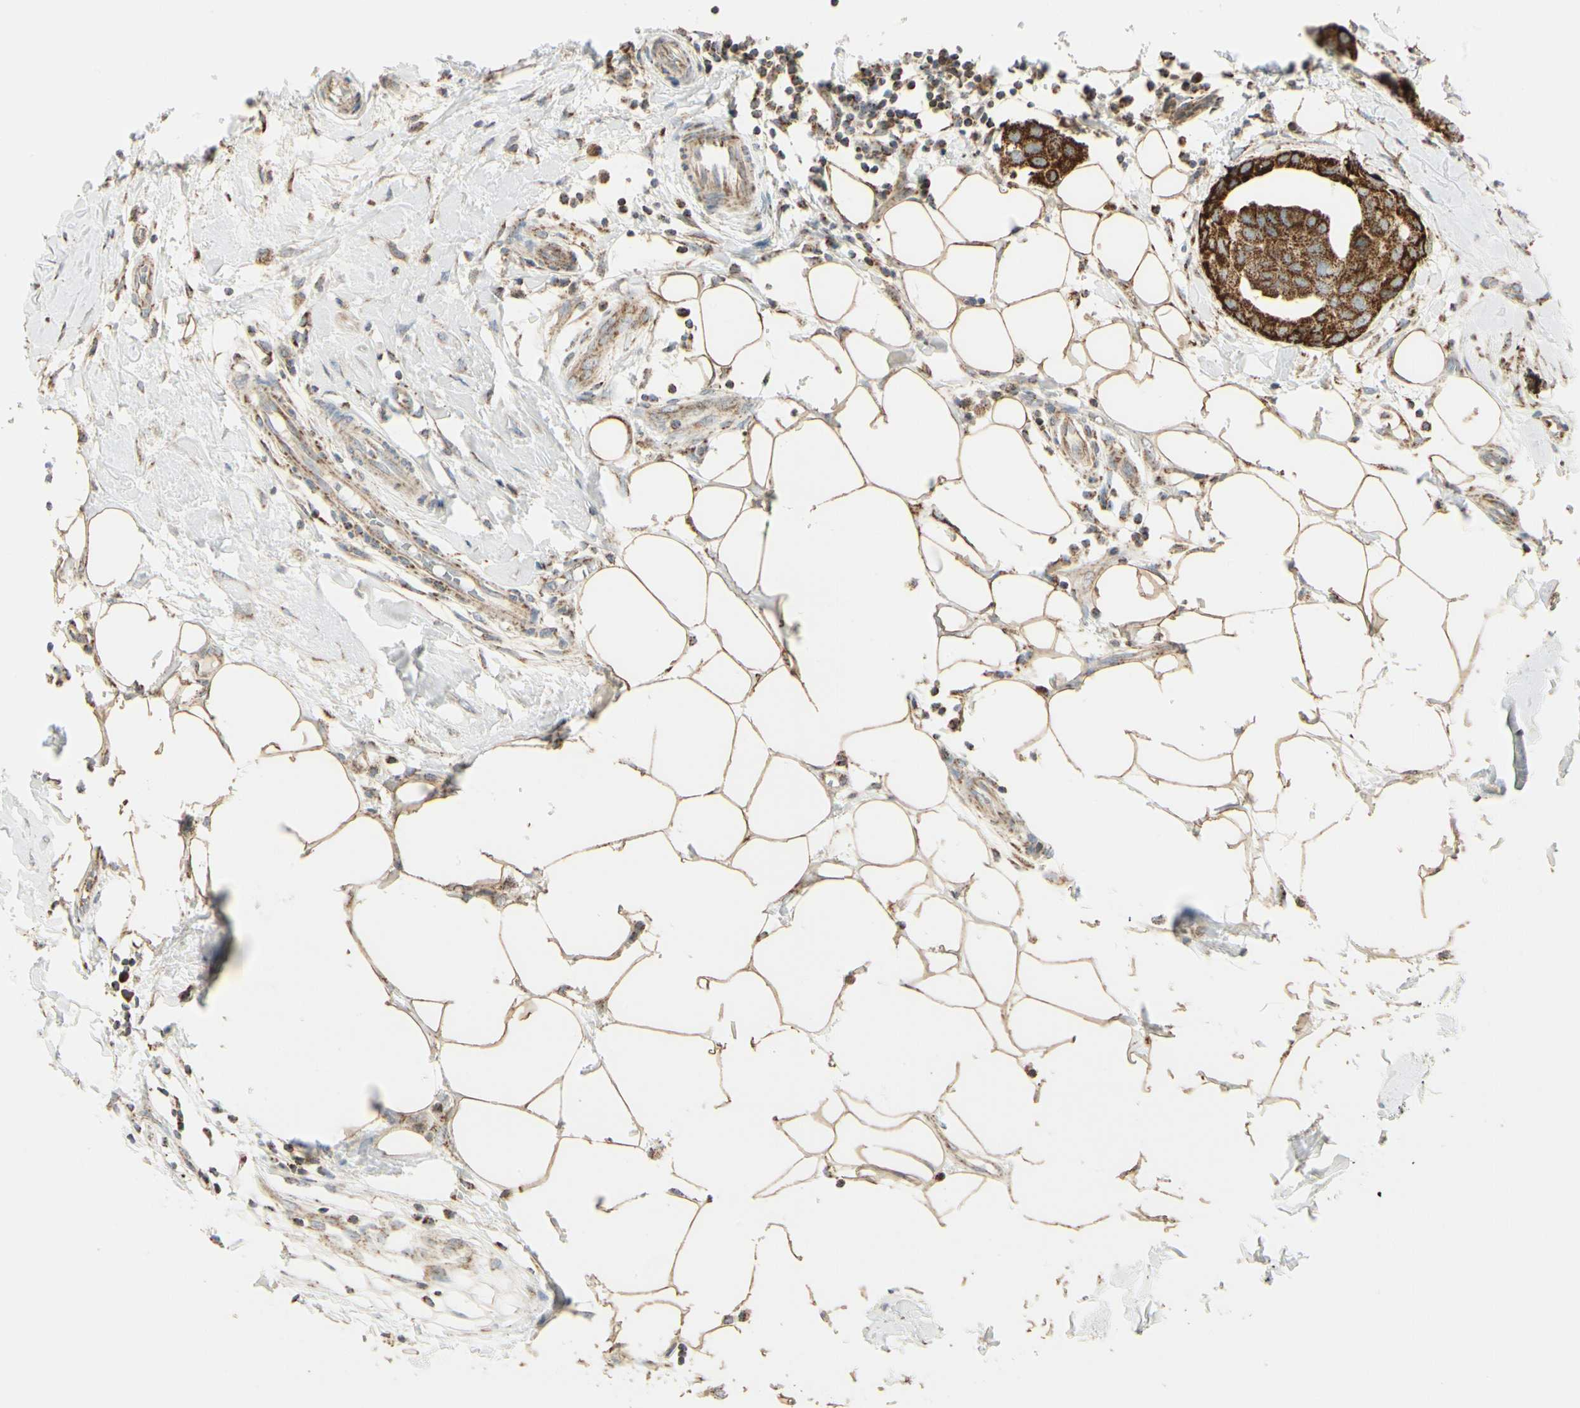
{"staining": {"intensity": "strong", "quantity": ">75%", "location": "cytoplasmic/membranous"}, "tissue": "breast cancer", "cell_type": "Tumor cells", "image_type": "cancer", "snomed": [{"axis": "morphology", "description": "Duct carcinoma"}, {"axis": "topography", "description": "Breast"}], "caption": "Breast cancer stained for a protein (brown) displays strong cytoplasmic/membranous positive staining in approximately >75% of tumor cells.", "gene": "ANKS6", "patient": {"sex": "female", "age": 40}}